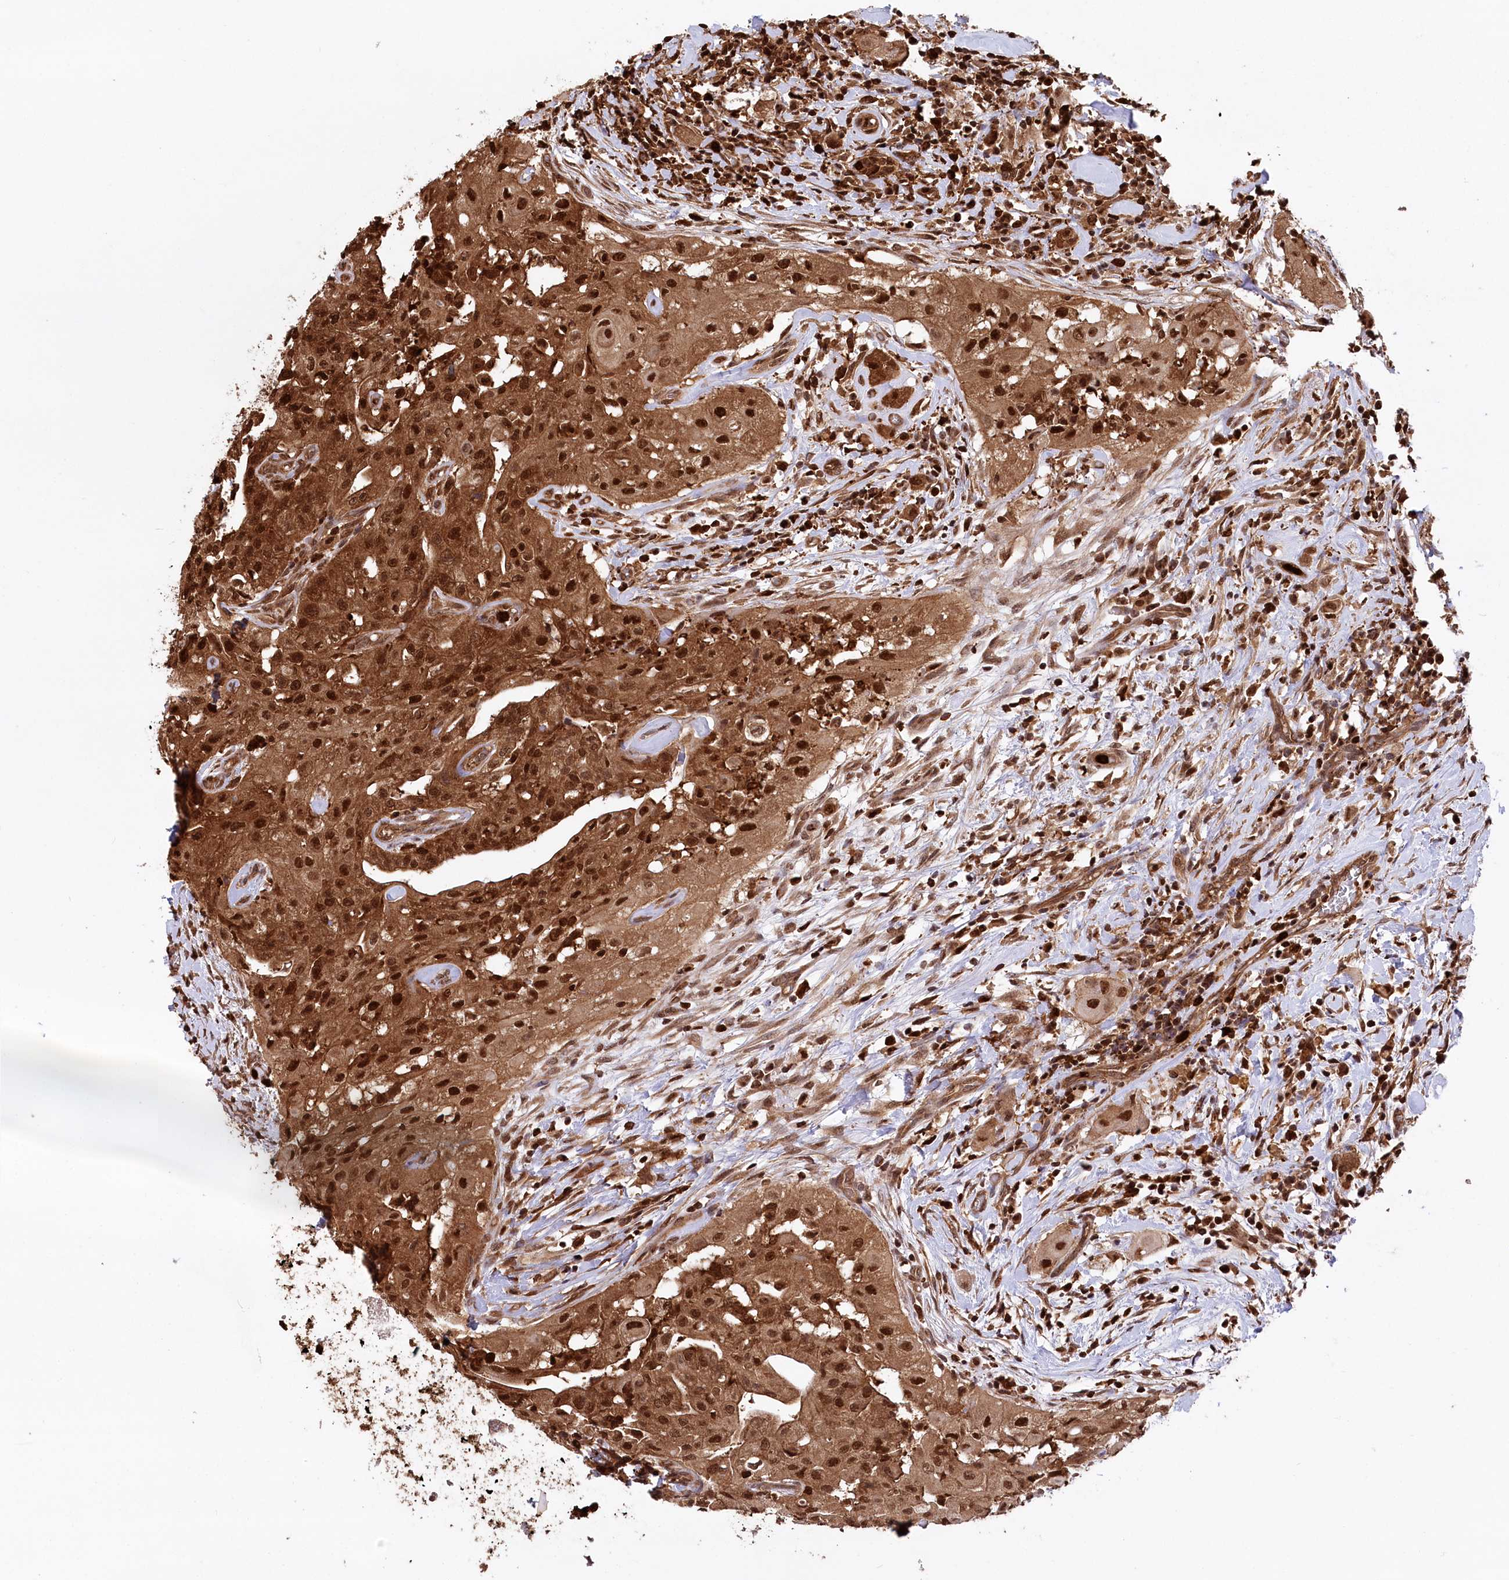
{"staining": {"intensity": "strong", "quantity": ">75%", "location": "cytoplasmic/membranous,nuclear"}, "tissue": "thyroid cancer", "cell_type": "Tumor cells", "image_type": "cancer", "snomed": [{"axis": "morphology", "description": "Papillary adenocarcinoma, NOS"}, {"axis": "topography", "description": "Thyroid gland"}], "caption": "Papillary adenocarcinoma (thyroid) stained for a protein exhibits strong cytoplasmic/membranous and nuclear positivity in tumor cells.", "gene": "LSG1", "patient": {"sex": "female", "age": 59}}